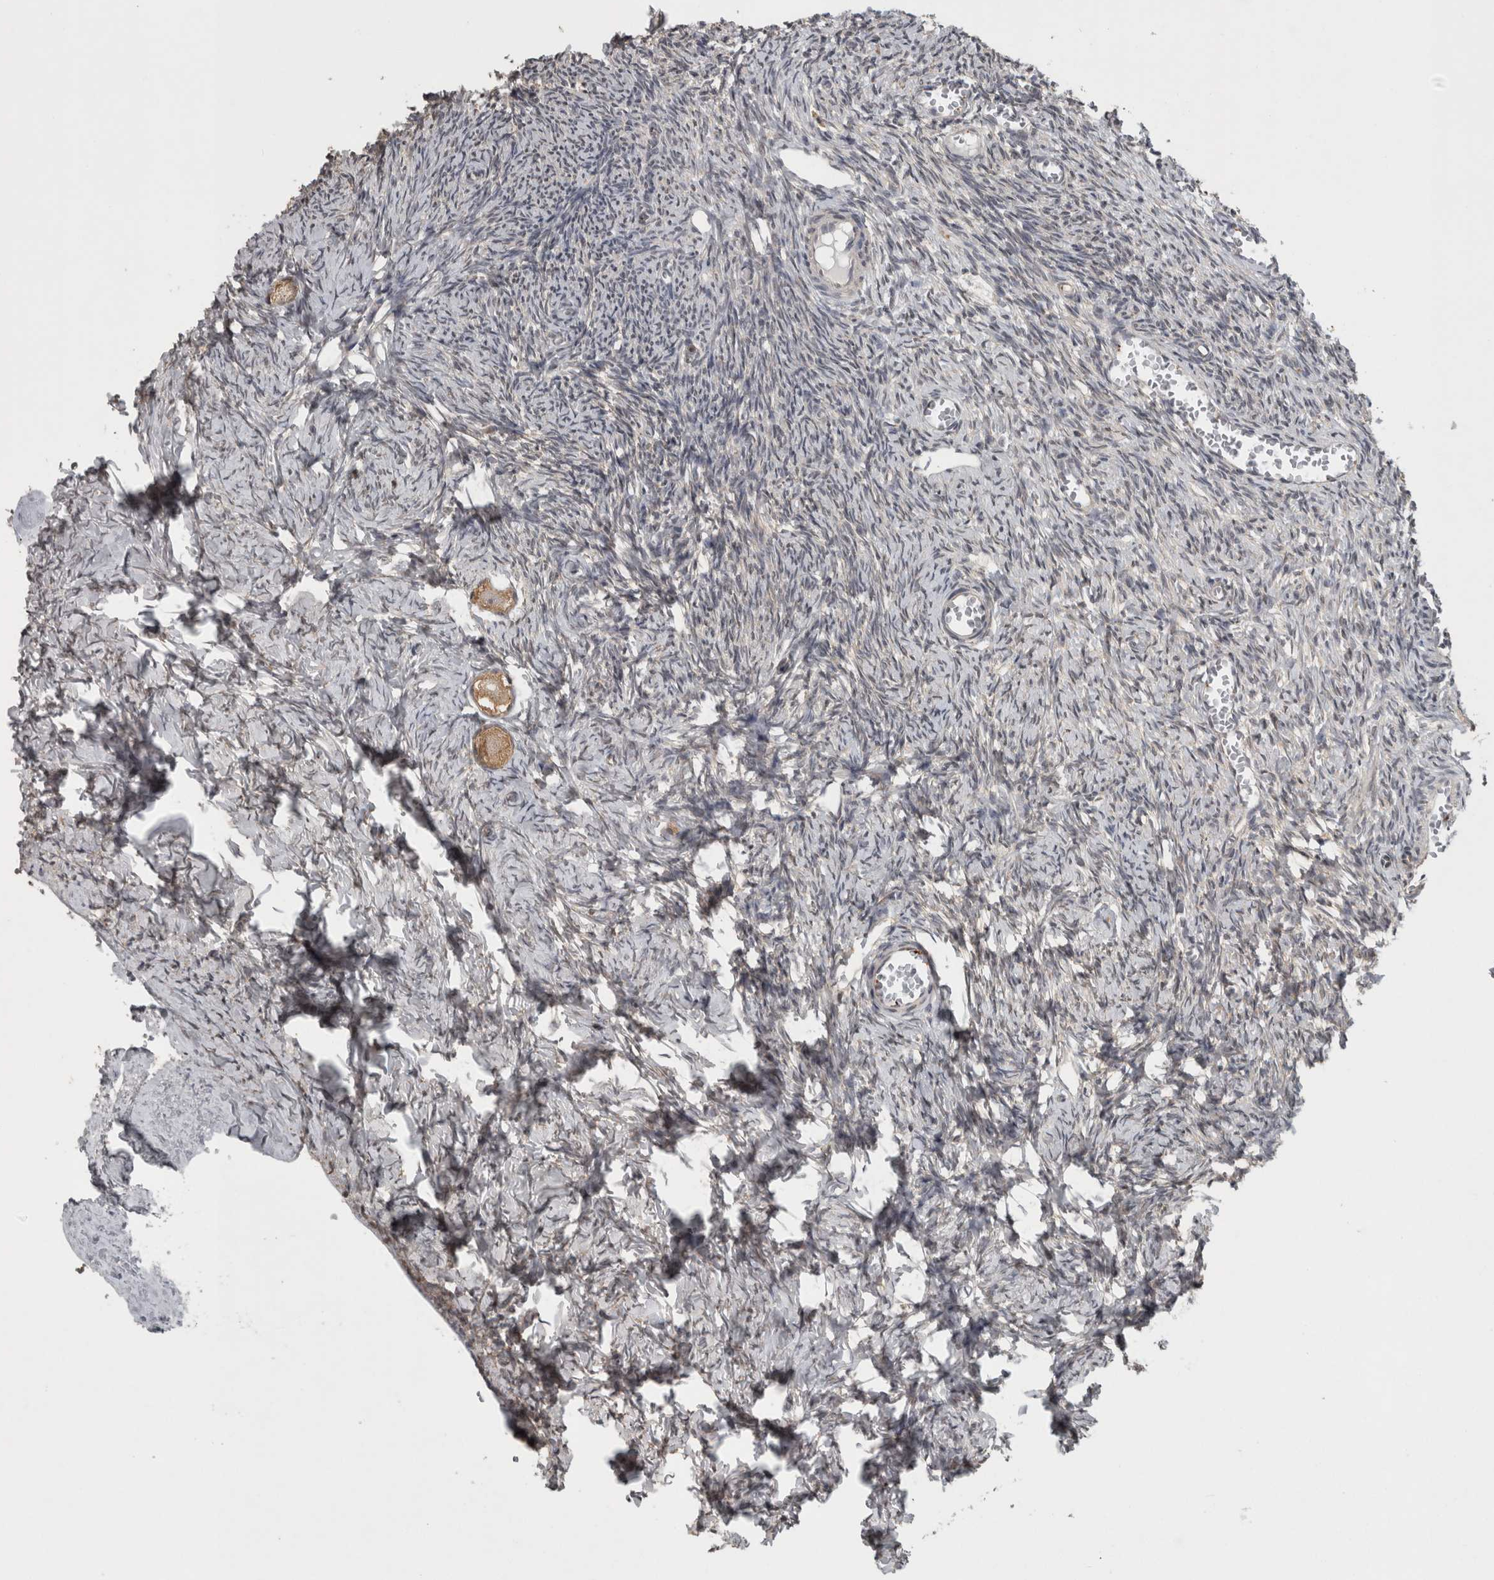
{"staining": {"intensity": "moderate", "quantity": ">75%", "location": "cytoplasmic/membranous"}, "tissue": "ovary", "cell_type": "Follicle cells", "image_type": "normal", "snomed": [{"axis": "morphology", "description": "Normal tissue, NOS"}, {"axis": "topography", "description": "Ovary"}], "caption": "Immunohistochemistry (IHC) photomicrograph of unremarkable ovary stained for a protein (brown), which shows medium levels of moderate cytoplasmic/membranous staining in about >75% of follicle cells.", "gene": "ATXN2", "patient": {"sex": "female", "age": 27}}